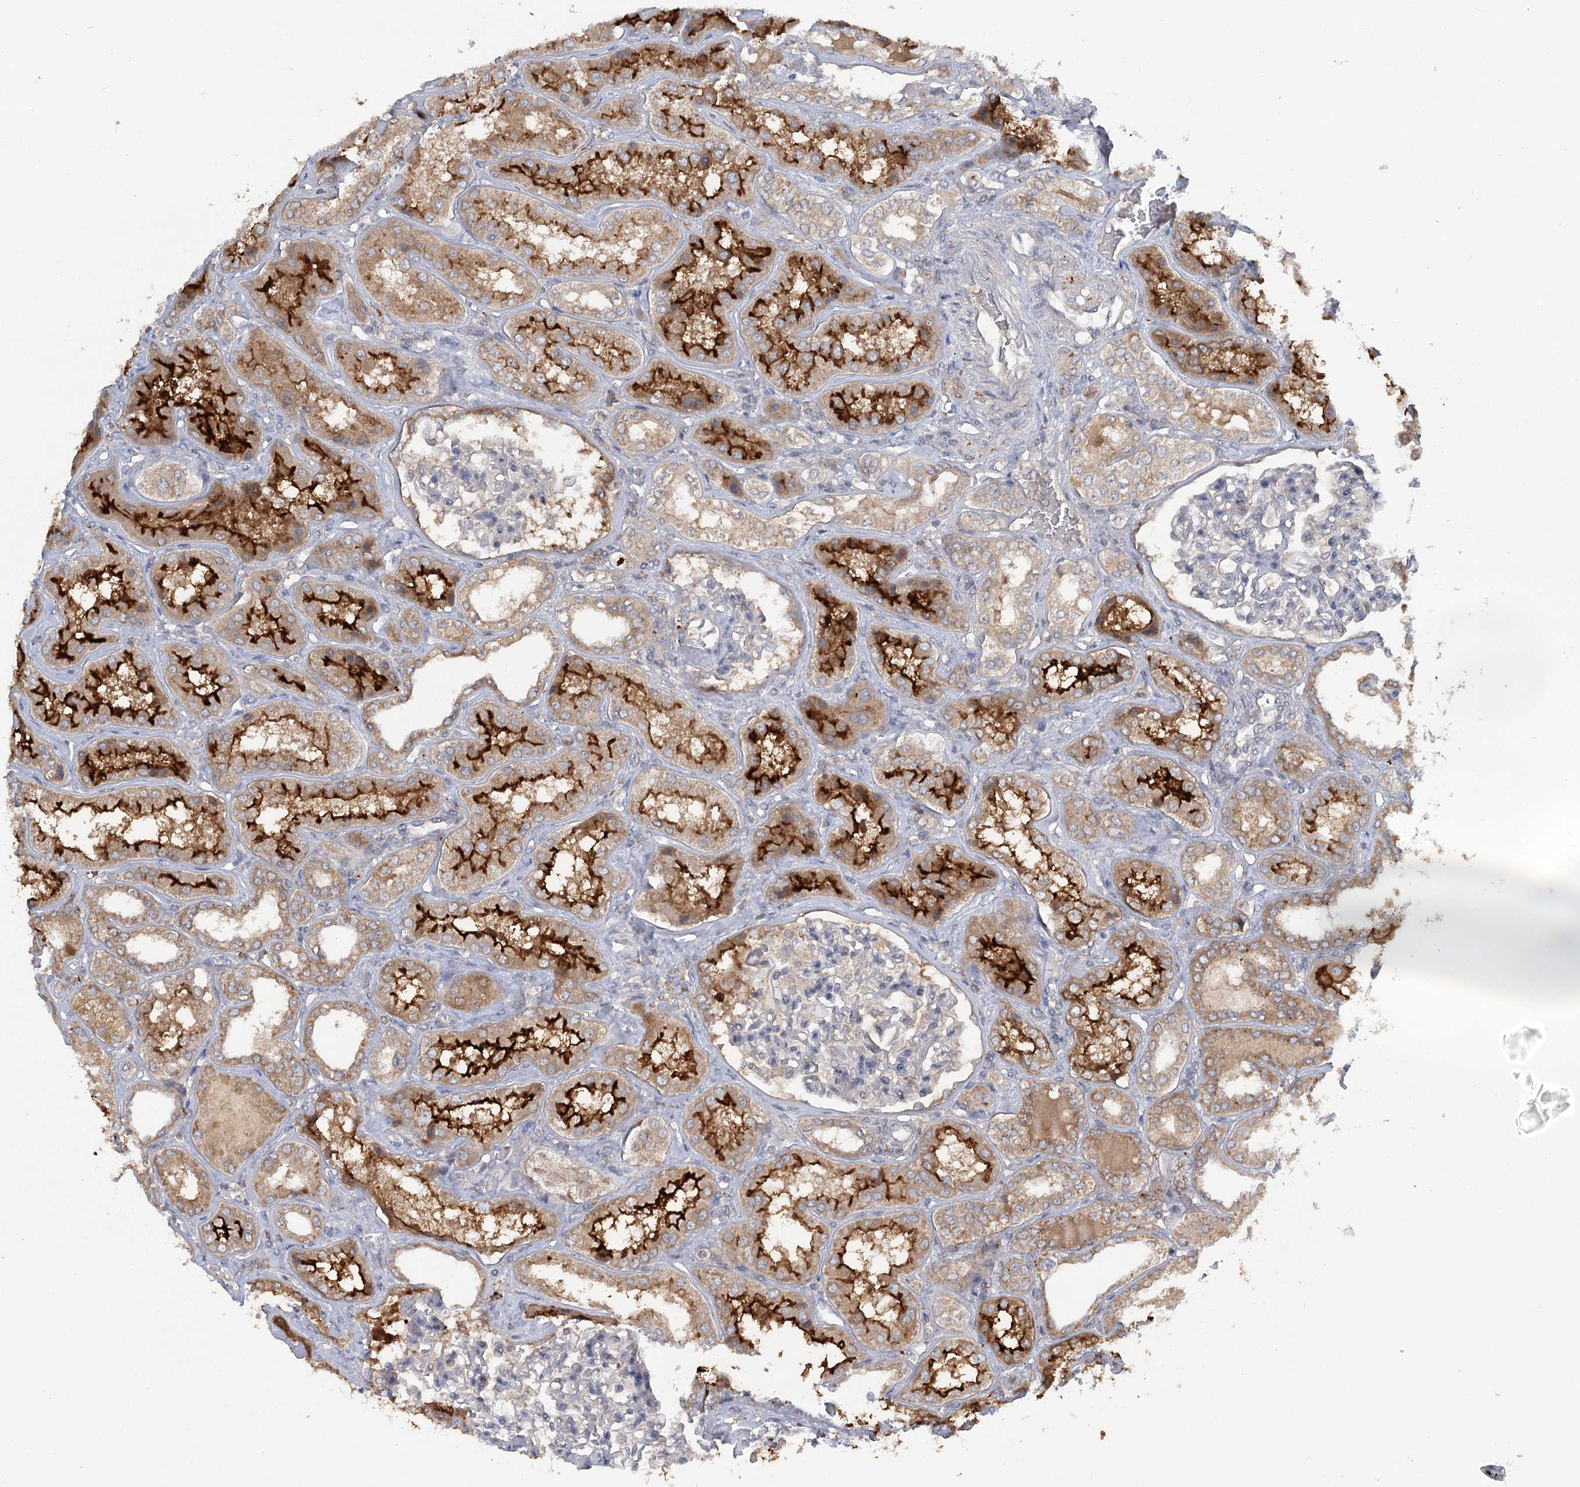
{"staining": {"intensity": "negative", "quantity": "none", "location": "none"}, "tissue": "kidney", "cell_type": "Cells in glomeruli", "image_type": "normal", "snomed": [{"axis": "morphology", "description": "Normal tissue, NOS"}, {"axis": "topography", "description": "Kidney"}], "caption": "Immunohistochemical staining of normal kidney exhibits no significant expression in cells in glomeruli. (DAB IHC, high magnification).", "gene": "PYROXD2", "patient": {"sex": "female", "age": 56}}